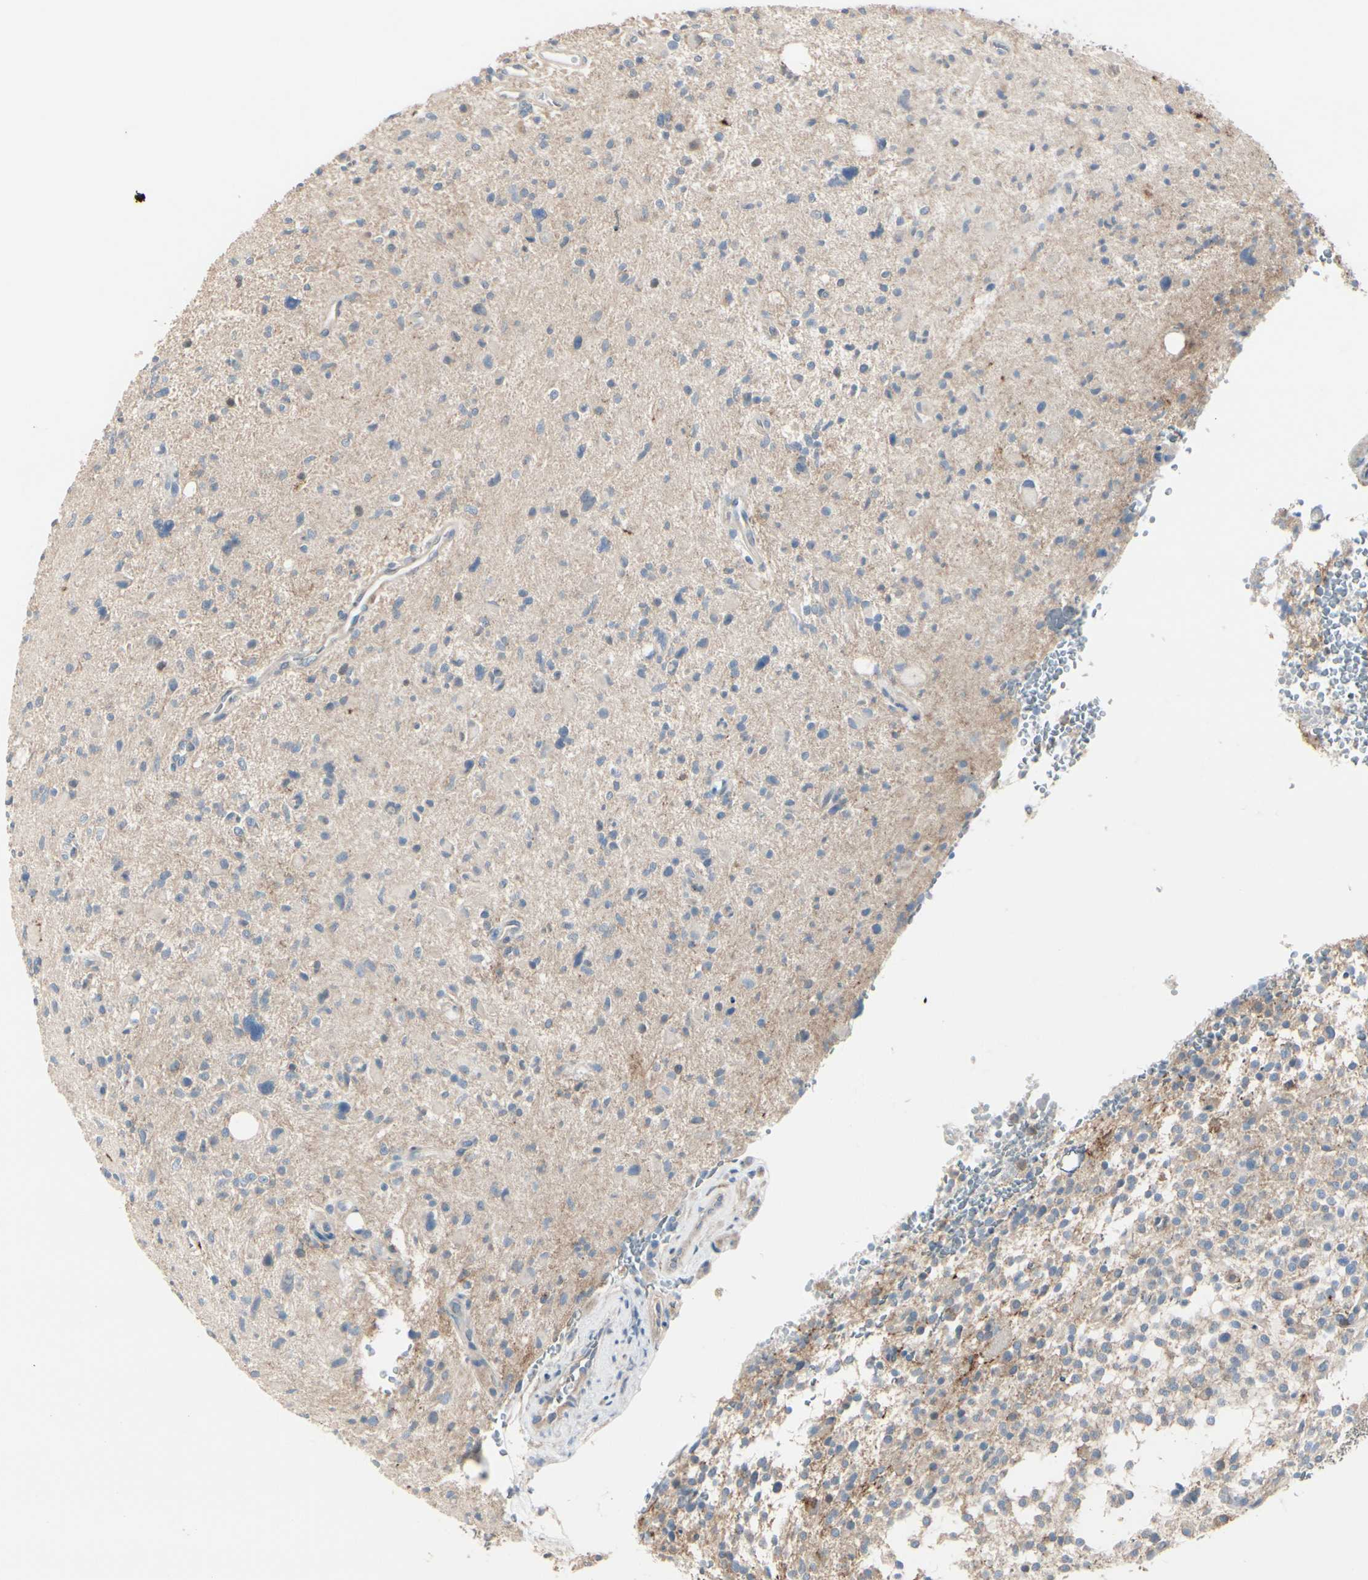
{"staining": {"intensity": "weak", "quantity": "<25%", "location": "cytoplasmic/membranous"}, "tissue": "glioma", "cell_type": "Tumor cells", "image_type": "cancer", "snomed": [{"axis": "morphology", "description": "Glioma, malignant, High grade"}, {"axis": "topography", "description": "Brain"}], "caption": "Photomicrograph shows no significant protein positivity in tumor cells of malignant glioma (high-grade). The staining is performed using DAB (3,3'-diaminobenzidine) brown chromogen with nuclei counter-stained in using hematoxylin.", "gene": "SLC9A3R1", "patient": {"sex": "male", "age": 48}}